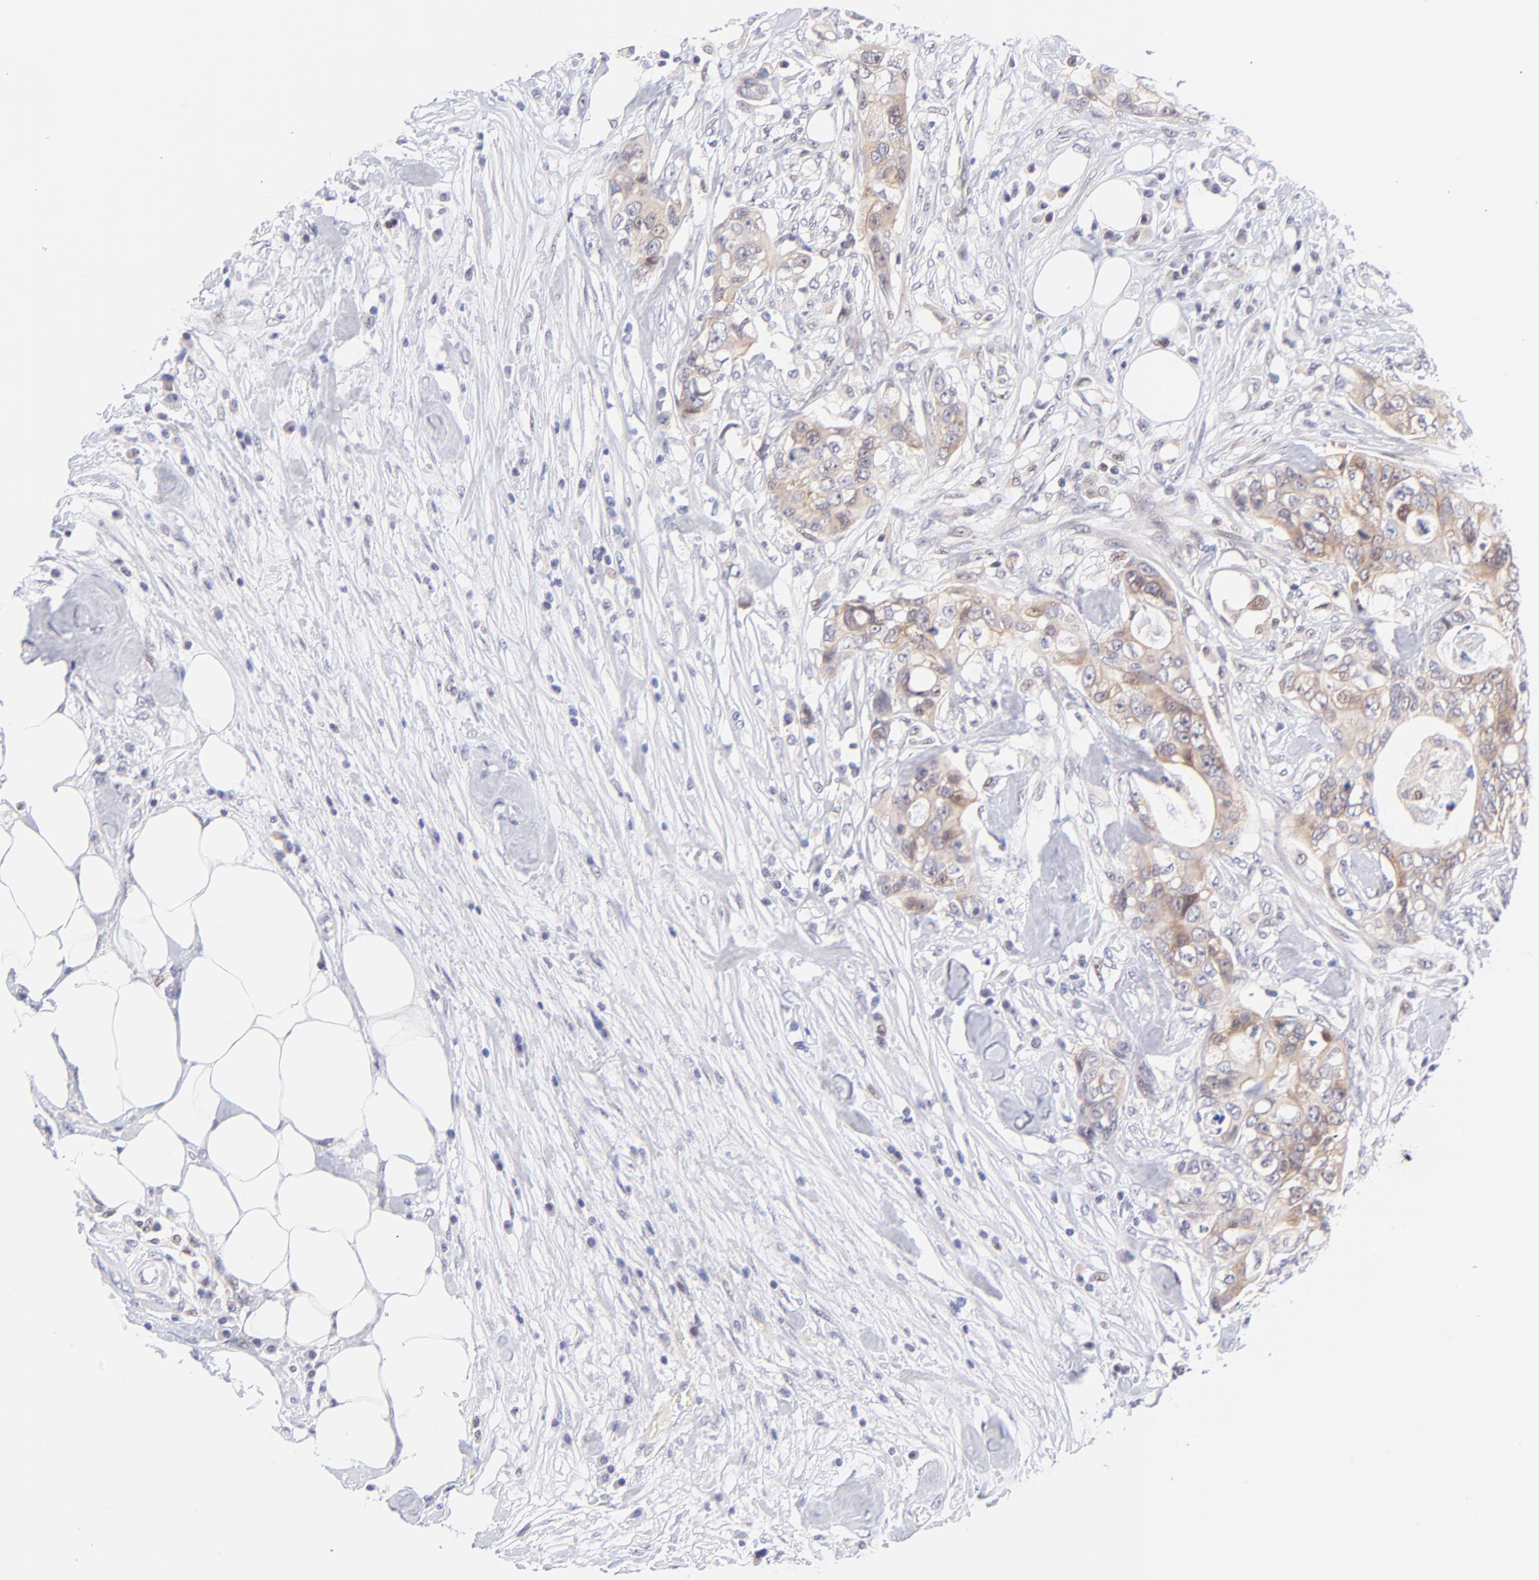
{"staining": {"intensity": "weak", "quantity": ">75%", "location": "cytoplasmic/membranous"}, "tissue": "colorectal cancer", "cell_type": "Tumor cells", "image_type": "cancer", "snomed": [{"axis": "morphology", "description": "Adenocarcinoma, NOS"}, {"axis": "topography", "description": "Rectum"}], "caption": "Approximately >75% of tumor cells in human colorectal adenocarcinoma show weak cytoplasmic/membranous protein positivity as visualized by brown immunohistochemical staining.", "gene": "PBDC1", "patient": {"sex": "female", "age": 57}}